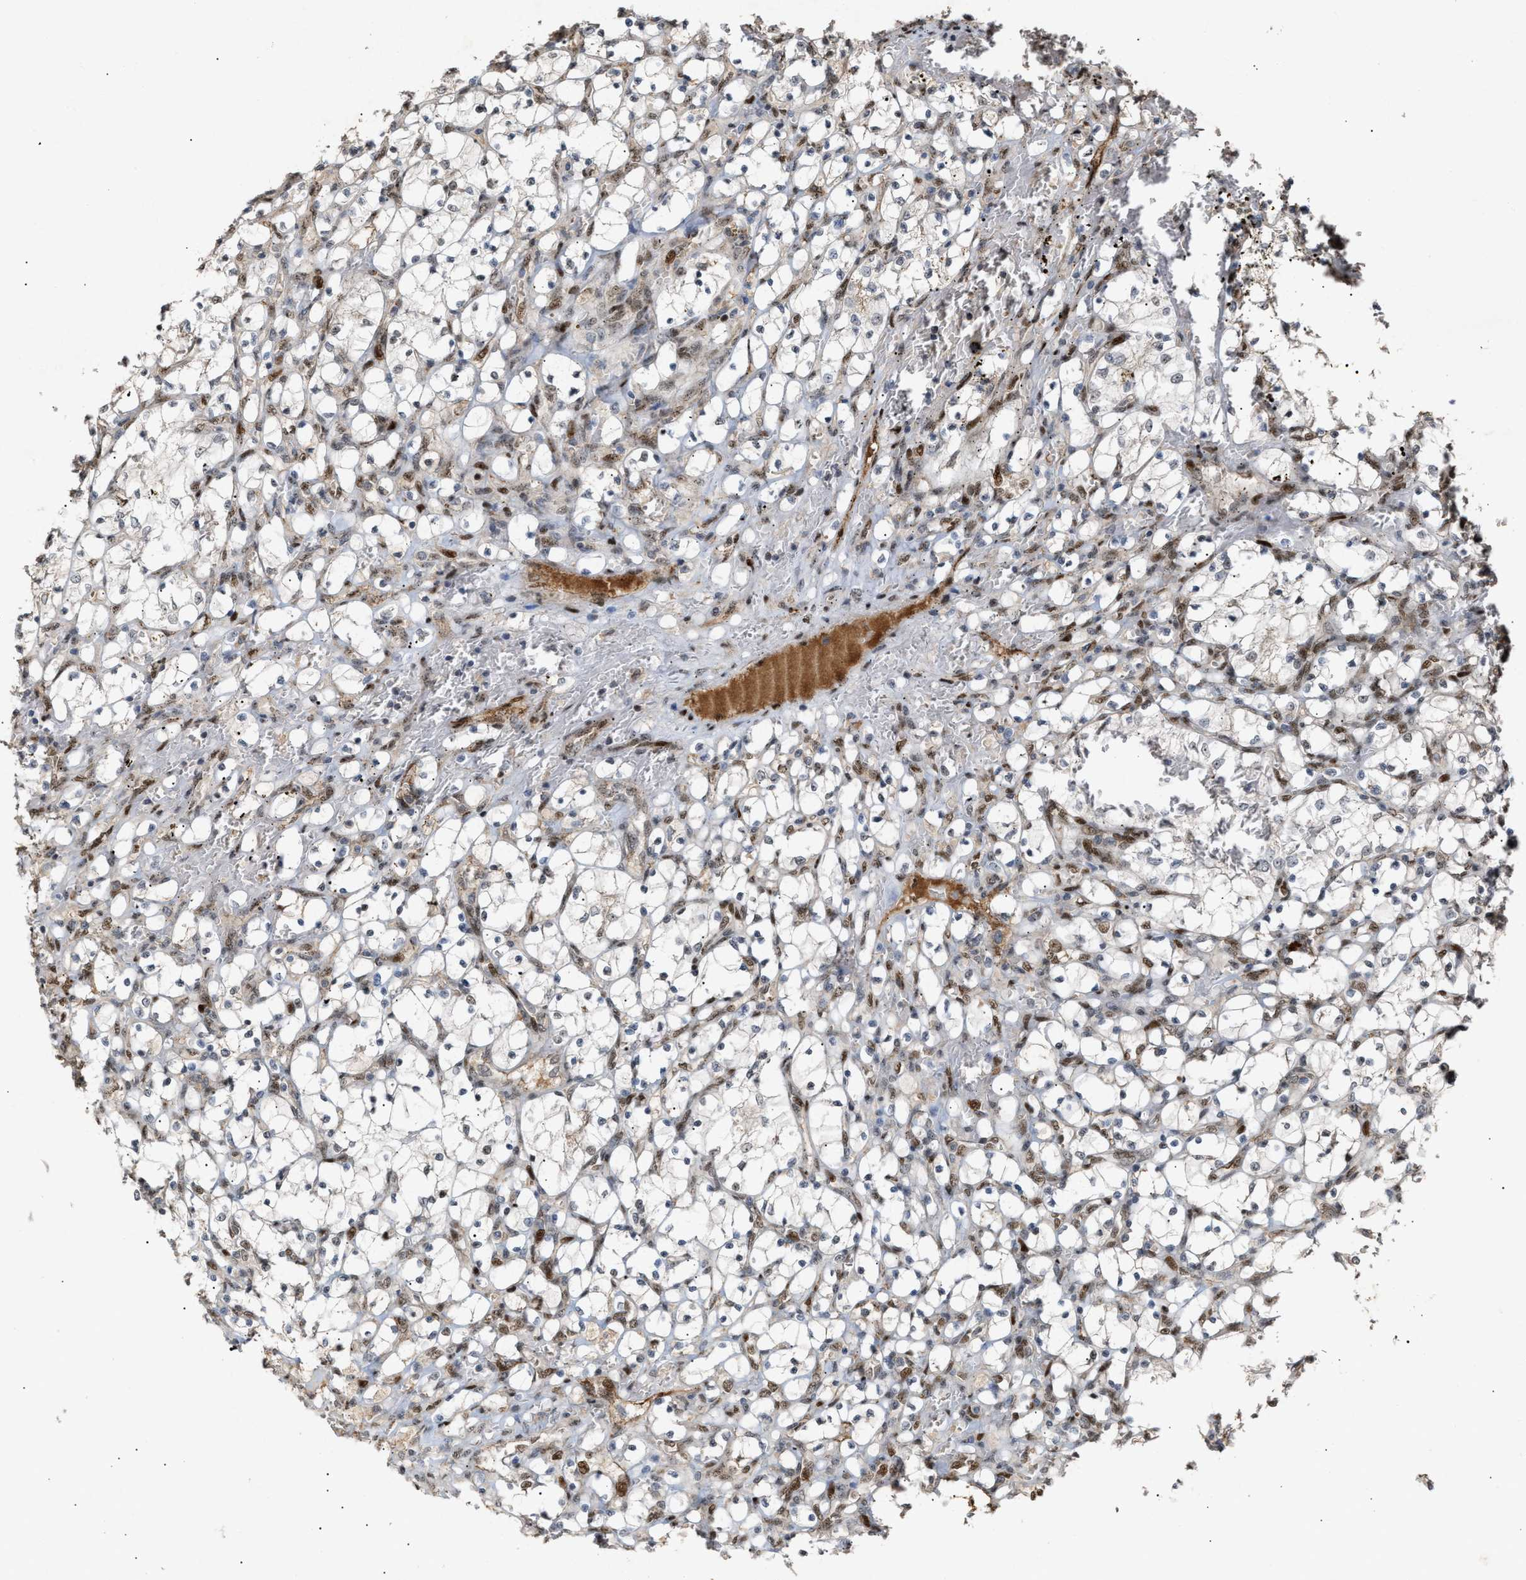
{"staining": {"intensity": "negative", "quantity": "none", "location": "none"}, "tissue": "renal cancer", "cell_type": "Tumor cells", "image_type": "cancer", "snomed": [{"axis": "morphology", "description": "Adenocarcinoma, NOS"}, {"axis": "topography", "description": "Kidney"}], "caption": "High magnification brightfield microscopy of renal cancer stained with DAB (3,3'-diaminobenzidine) (brown) and counterstained with hematoxylin (blue): tumor cells show no significant expression.", "gene": "ZFAND5", "patient": {"sex": "female", "age": 69}}